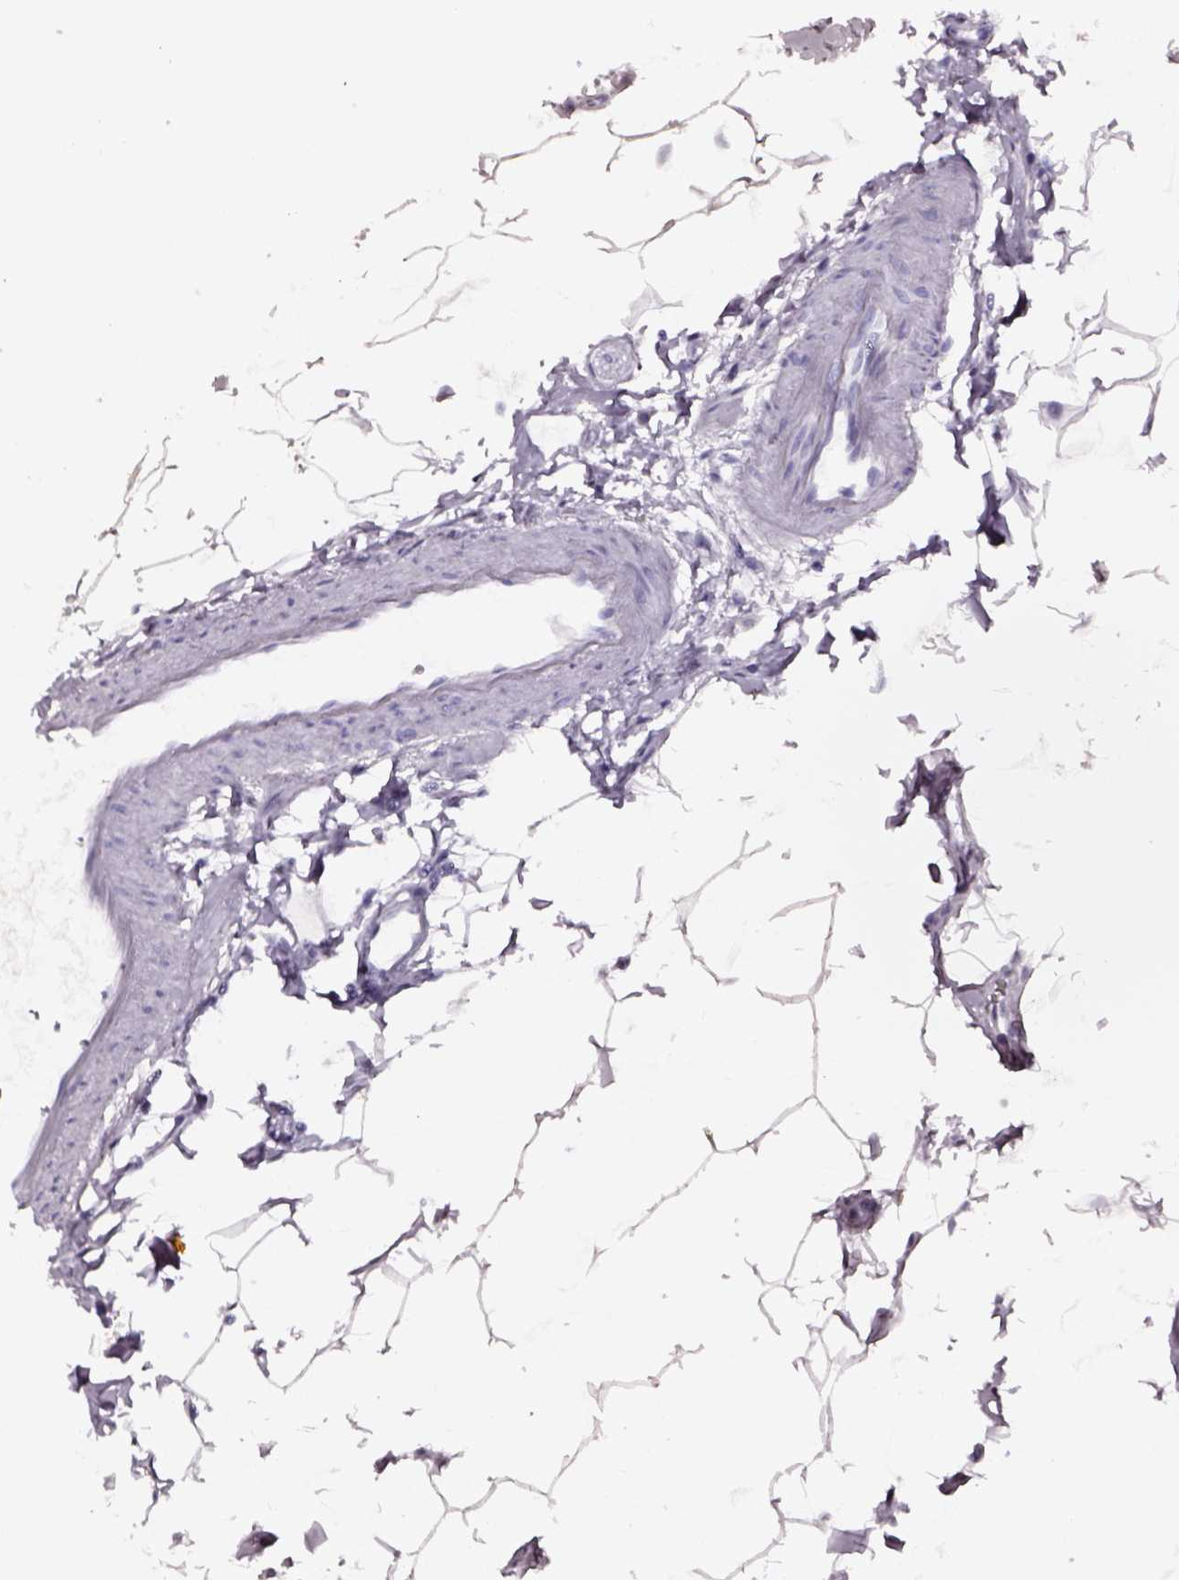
{"staining": {"intensity": "moderate", "quantity": "25%-75%", "location": "cytoplasmic/membranous"}, "tissue": "duodenum", "cell_type": "Glandular cells", "image_type": "normal", "snomed": [{"axis": "morphology", "description": "Normal tissue, NOS"}, {"axis": "topography", "description": "Pancreas"}, {"axis": "topography", "description": "Duodenum"}], "caption": "A medium amount of moderate cytoplasmic/membranous positivity is appreciated in about 25%-75% of glandular cells in normal duodenum.", "gene": "DPEP1", "patient": {"sex": "male", "age": 59}}